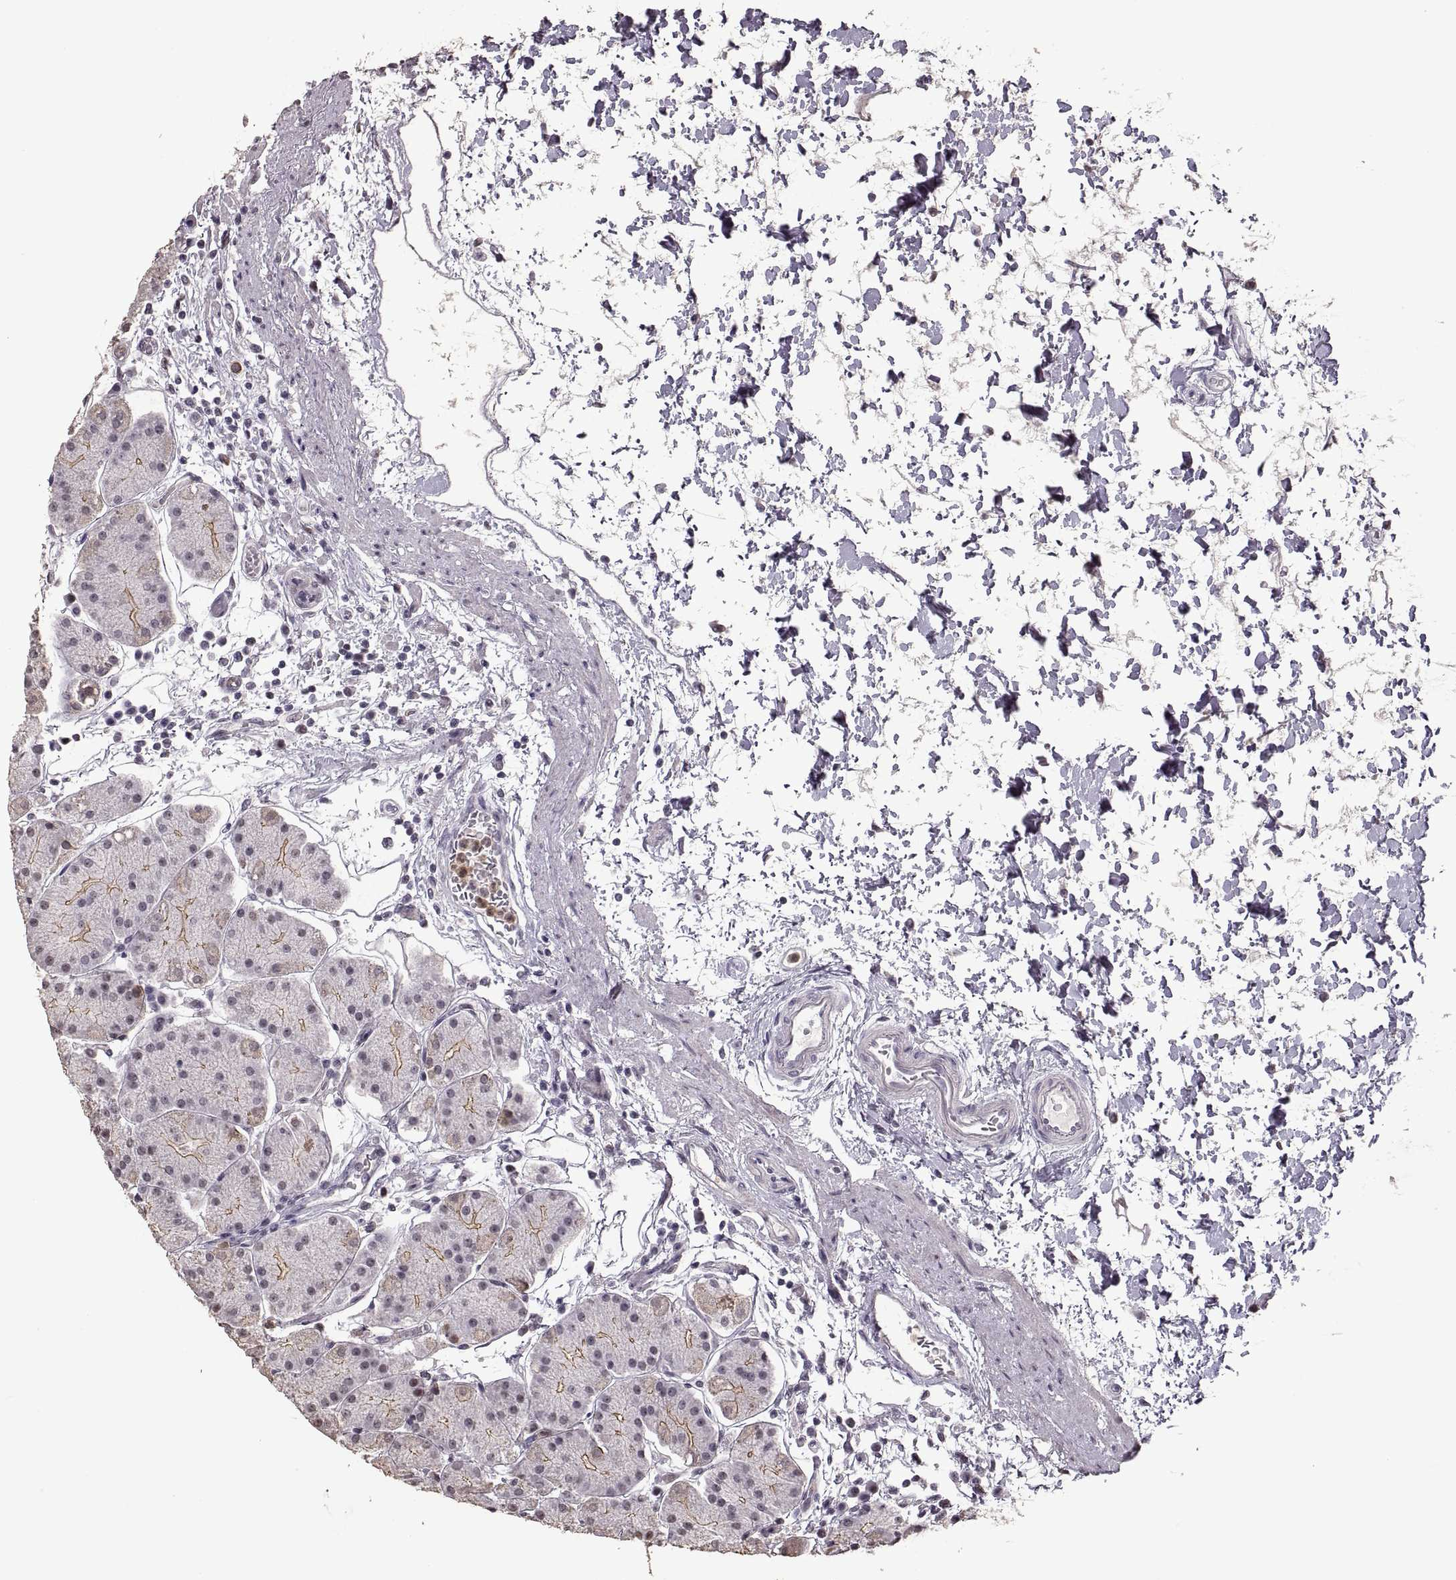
{"staining": {"intensity": "moderate", "quantity": "25%-75%", "location": "cytoplasmic/membranous,nuclear"}, "tissue": "stomach", "cell_type": "Glandular cells", "image_type": "normal", "snomed": [{"axis": "morphology", "description": "Normal tissue, NOS"}, {"axis": "topography", "description": "Stomach"}], "caption": "Stomach stained for a protein (brown) displays moderate cytoplasmic/membranous,nuclear positive positivity in about 25%-75% of glandular cells.", "gene": "PALS1", "patient": {"sex": "male", "age": 54}}